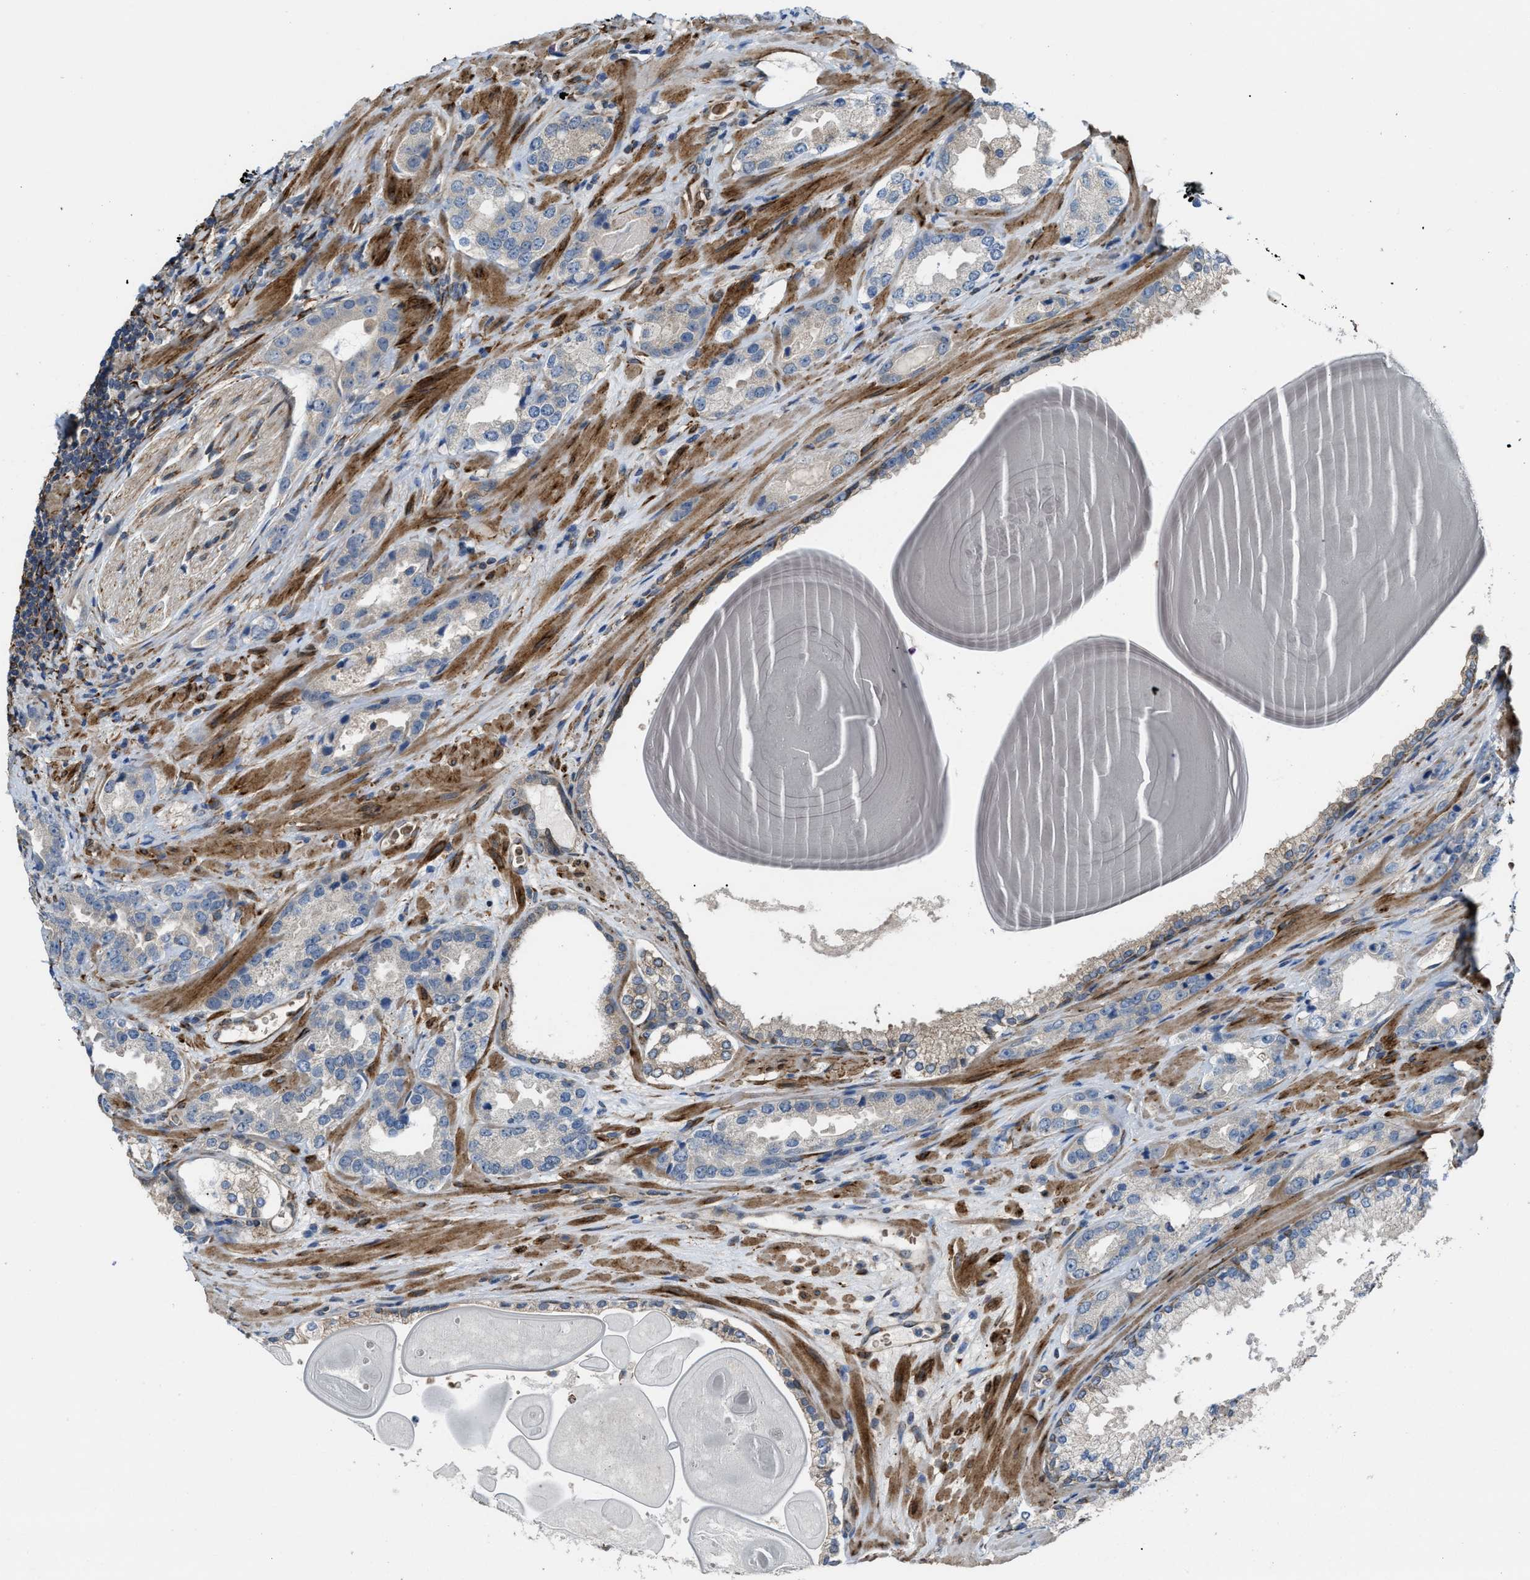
{"staining": {"intensity": "weak", "quantity": "<25%", "location": "cytoplasmic/membranous"}, "tissue": "prostate cancer", "cell_type": "Tumor cells", "image_type": "cancer", "snomed": [{"axis": "morphology", "description": "Adenocarcinoma, High grade"}, {"axis": "topography", "description": "Prostate"}], "caption": "Immunohistochemistry image of prostate cancer (high-grade adenocarcinoma) stained for a protein (brown), which exhibits no expression in tumor cells.", "gene": "SELENOM", "patient": {"sex": "male", "age": 63}}